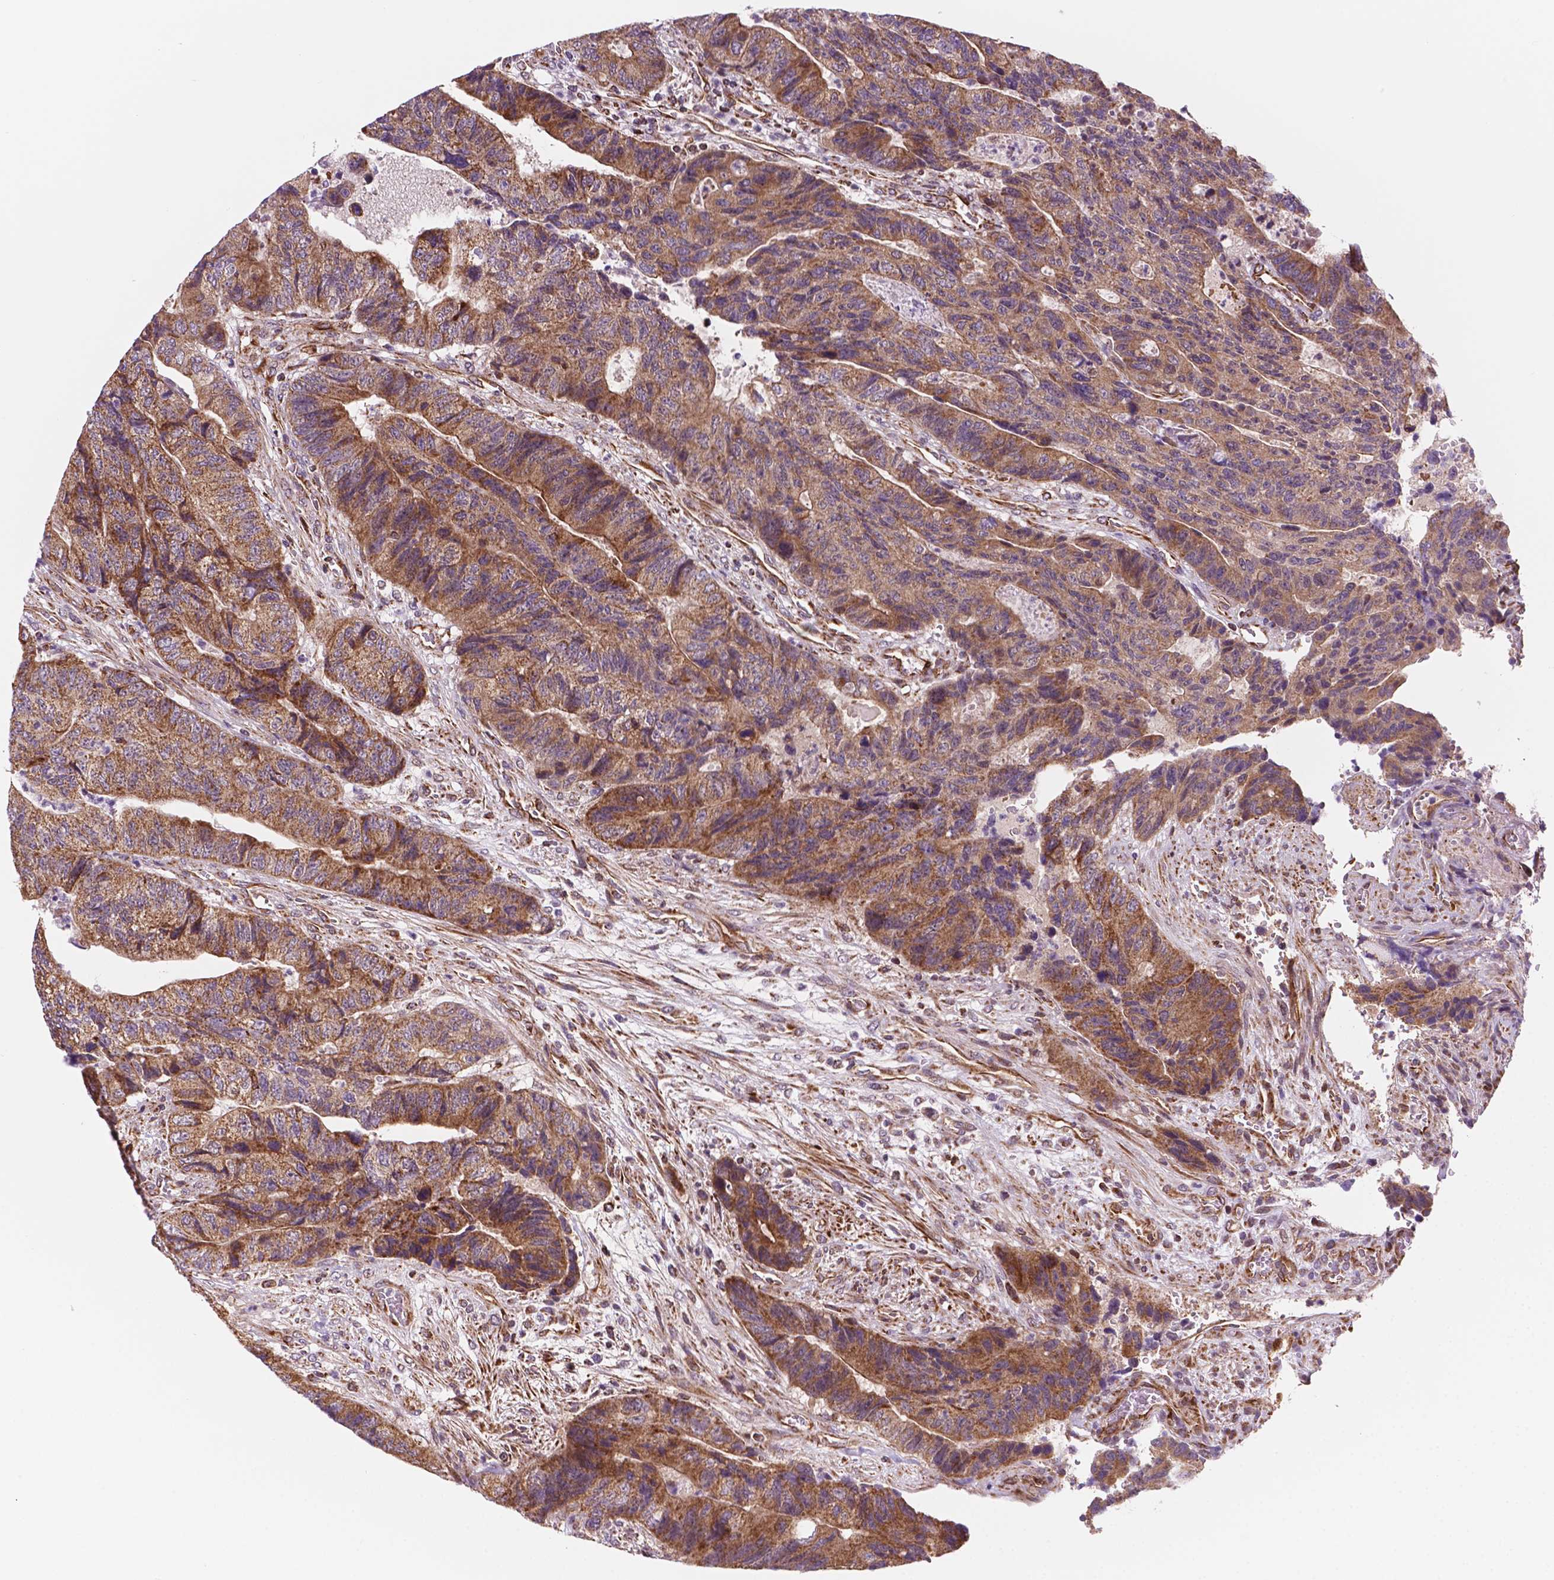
{"staining": {"intensity": "moderate", "quantity": ">75%", "location": "cytoplasmic/membranous"}, "tissue": "colorectal cancer", "cell_type": "Tumor cells", "image_type": "cancer", "snomed": [{"axis": "morphology", "description": "Normal tissue, NOS"}, {"axis": "morphology", "description": "Adenocarcinoma, NOS"}, {"axis": "topography", "description": "Colon"}], "caption": "High-magnification brightfield microscopy of colorectal adenocarcinoma stained with DAB (brown) and counterstained with hematoxylin (blue). tumor cells exhibit moderate cytoplasmic/membranous expression is seen in about>75% of cells.", "gene": "GEMIN4", "patient": {"sex": "female", "age": 48}}